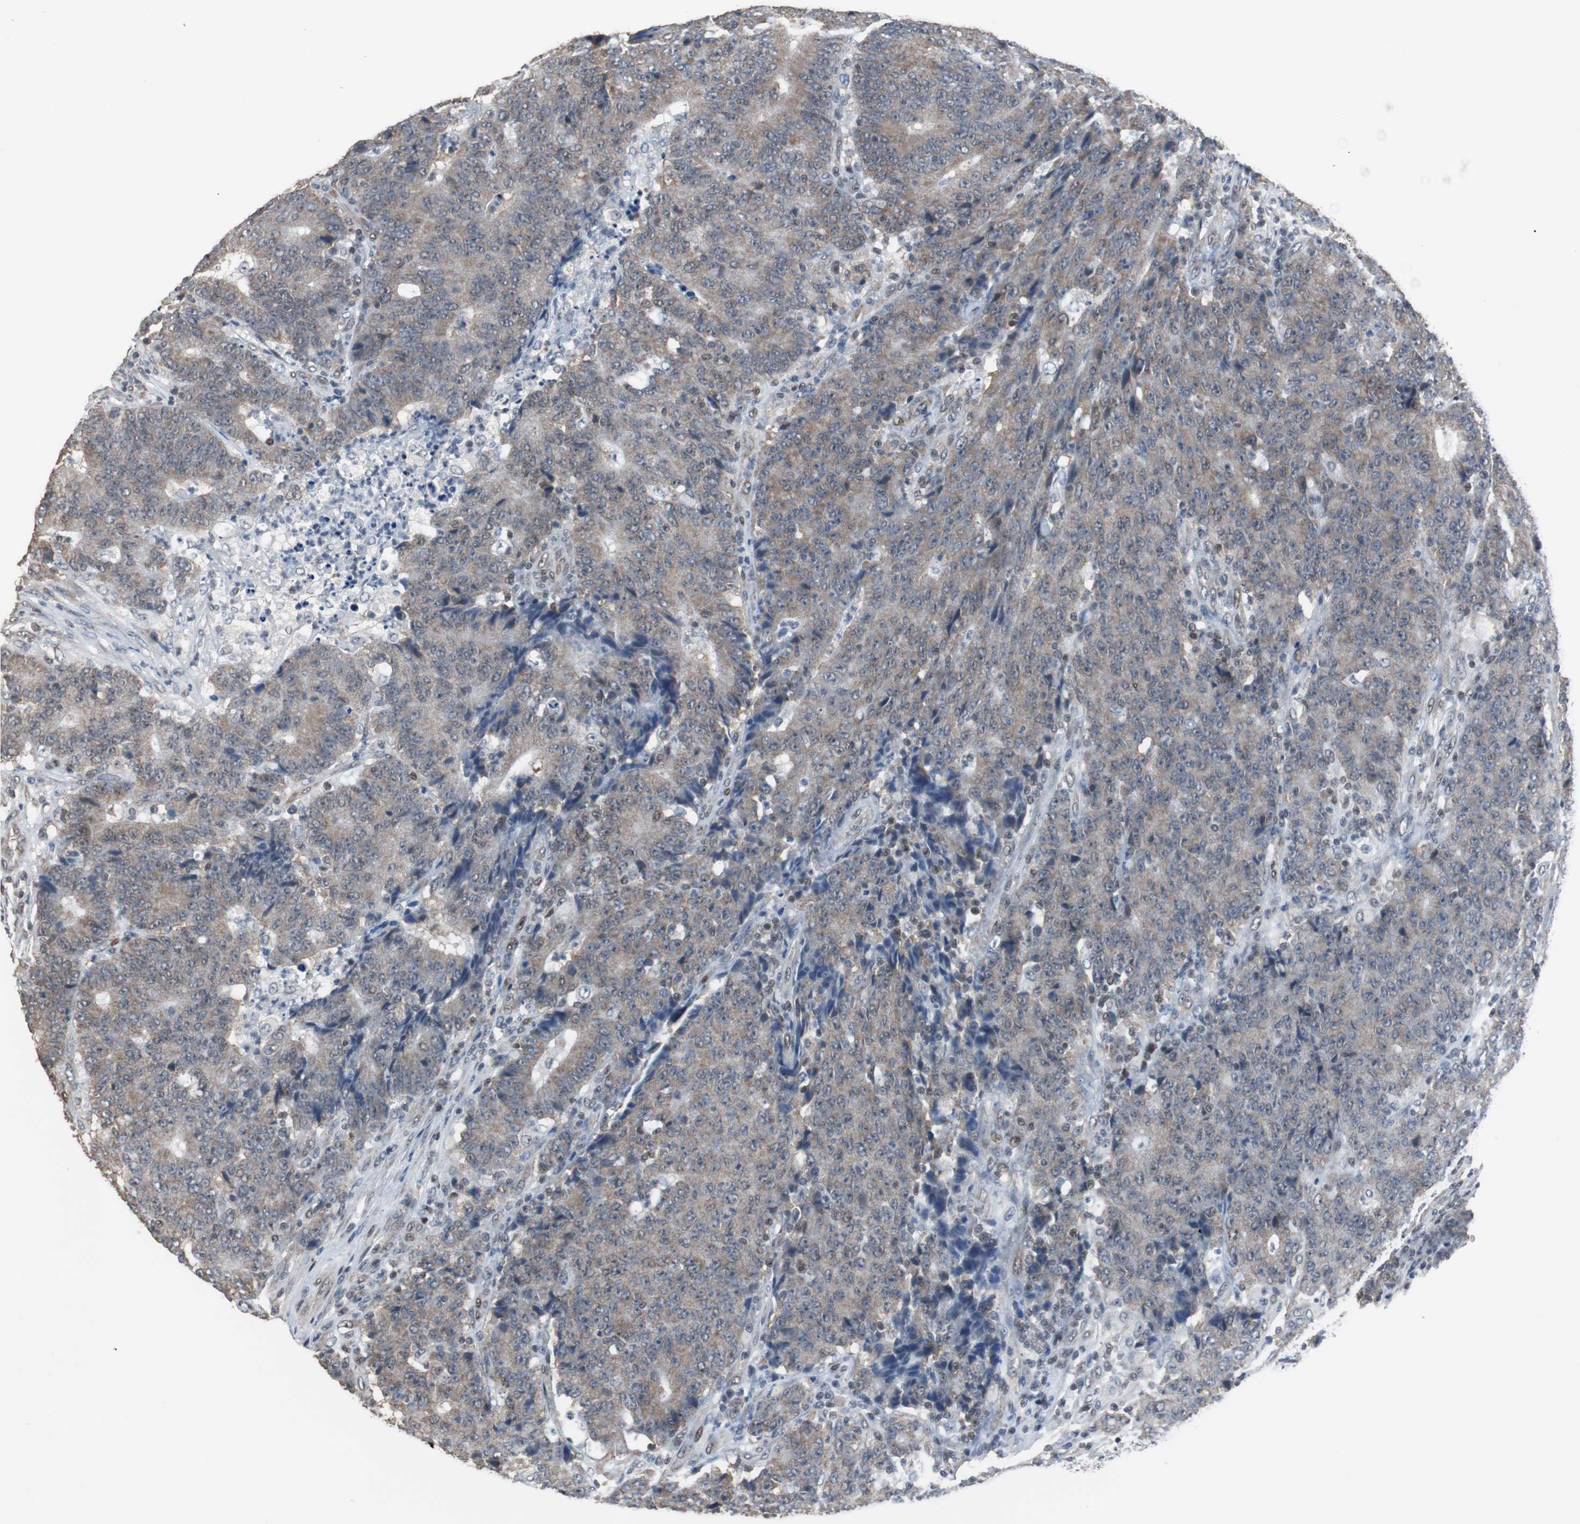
{"staining": {"intensity": "weak", "quantity": ">75%", "location": "cytoplasmic/membranous"}, "tissue": "colorectal cancer", "cell_type": "Tumor cells", "image_type": "cancer", "snomed": [{"axis": "morphology", "description": "Normal tissue, NOS"}, {"axis": "morphology", "description": "Adenocarcinoma, NOS"}, {"axis": "topography", "description": "Colon"}], "caption": "Weak cytoplasmic/membranous expression is identified in about >75% of tumor cells in colorectal cancer. Using DAB (brown) and hematoxylin (blue) stains, captured at high magnification using brightfield microscopy.", "gene": "ZHX2", "patient": {"sex": "female", "age": 75}}